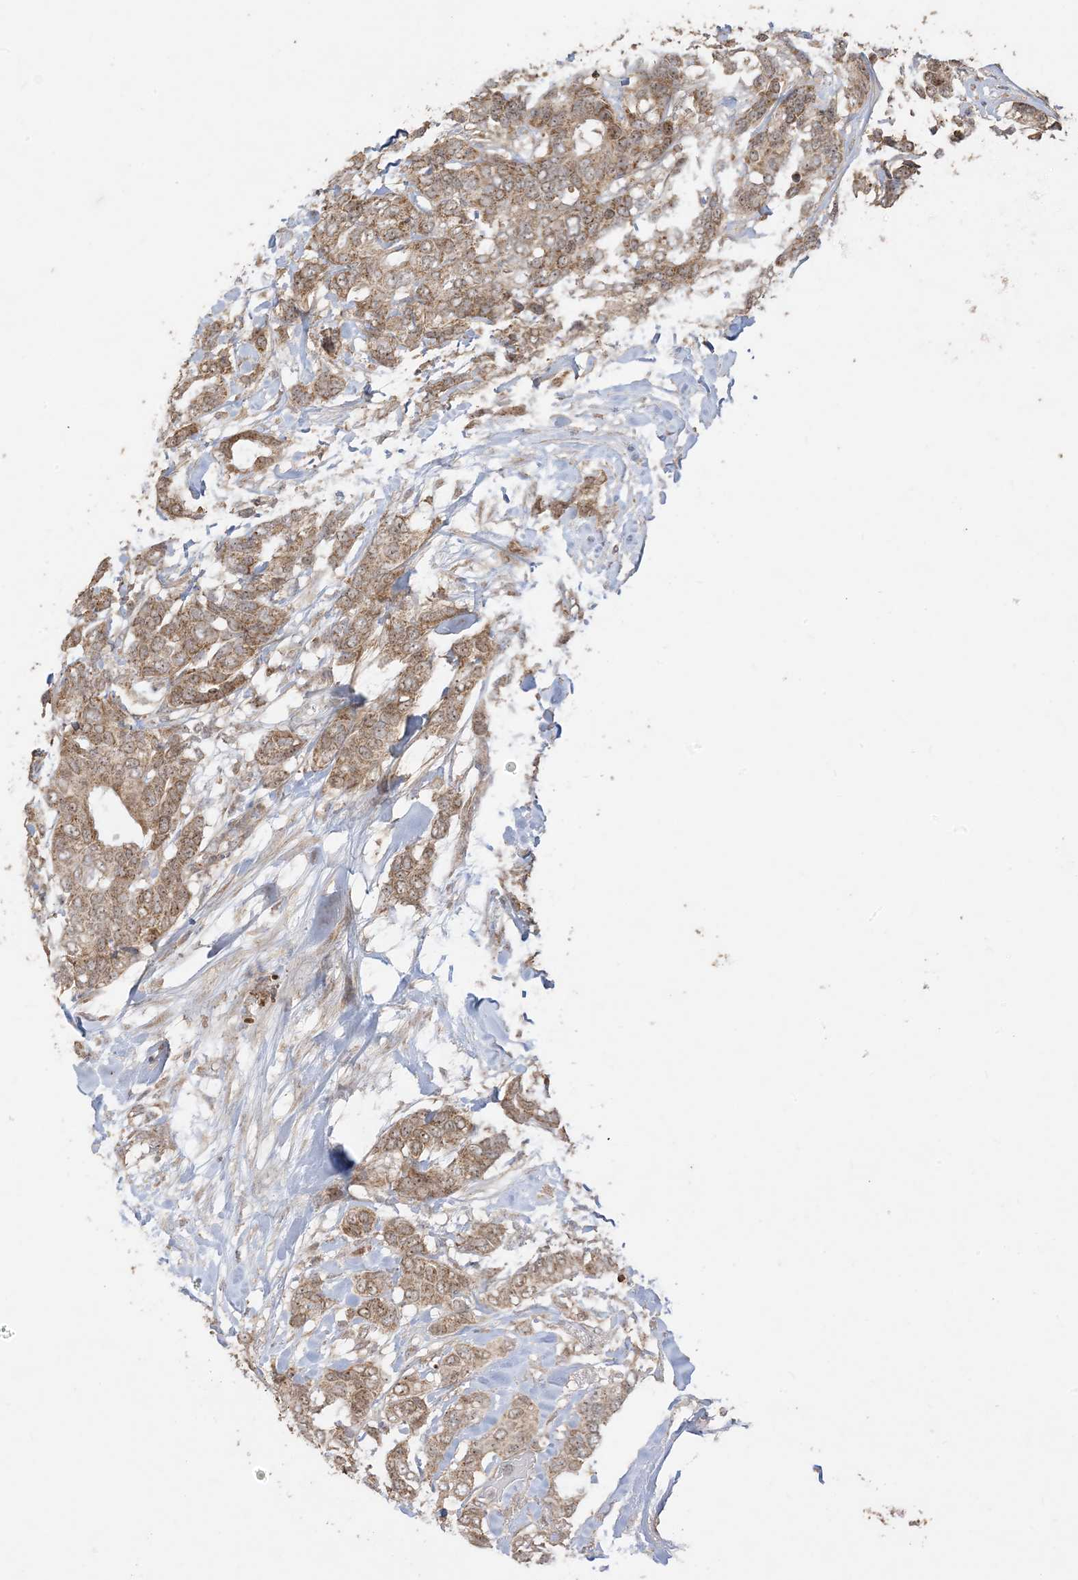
{"staining": {"intensity": "strong", "quantity": ">75%", "location": "cytoplasmic/membranous,nuclear"}, "tissue": "breast cancer", "cell_type": "Tumor cells", "image_type": "cancer", "snomed": [{"axis": "morphology", "description": "Duct carcinoma"}, {"axis": "topography", "description": "Breast"}], "caption": "Strong cytoplasmic/membranous and nuclear protein positivity is appreciated in about >75% of tumor cells in infiltrating ductal carcinoma (breast).", "gene": "SIRT3", "patient": {"sex": "female", "age": 87}}